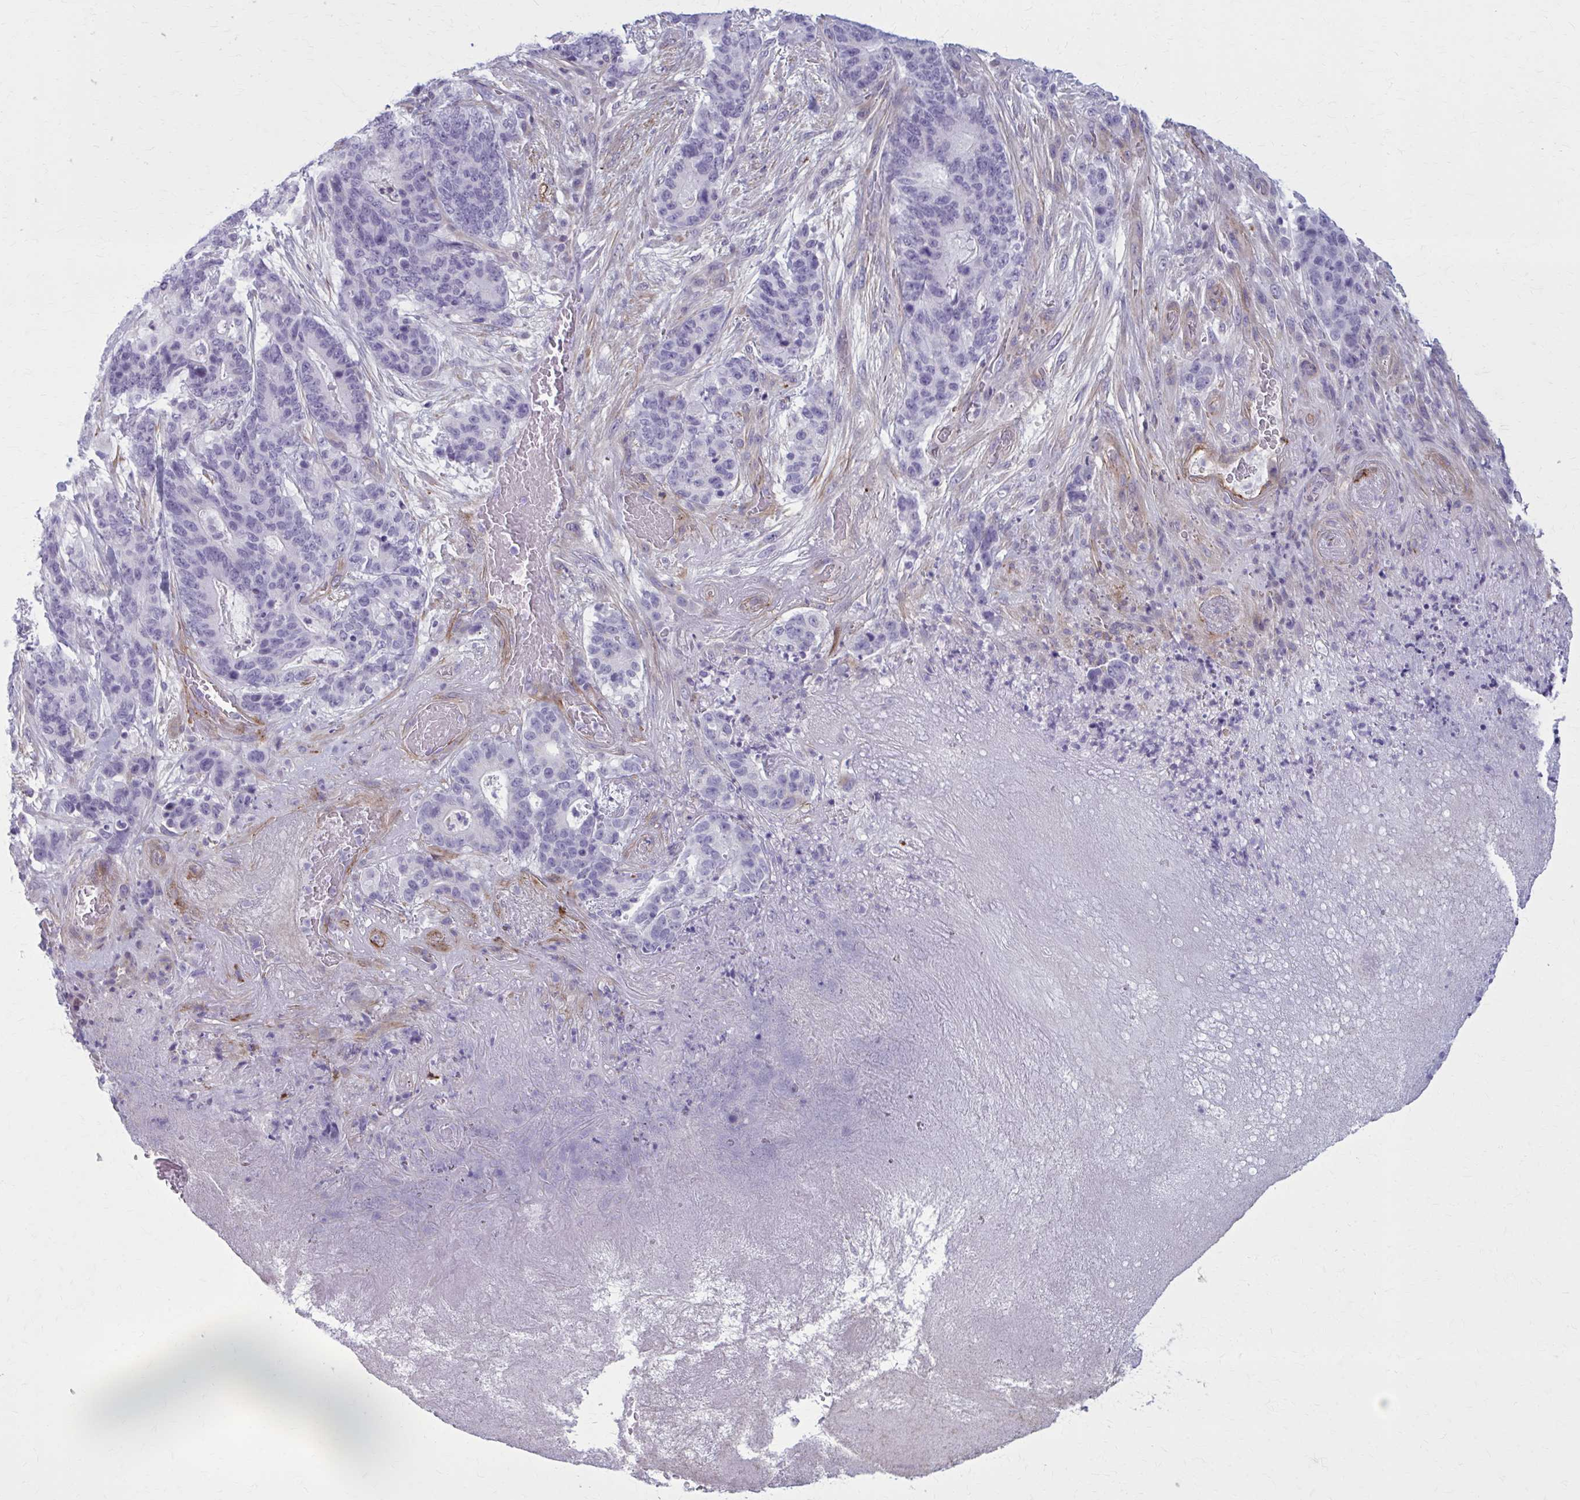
{"staining": {"intensity": "negative", "quantity": "none", "location": "none"}, "tissue": "stomach cancer", "cell_type": "Tumor cells", "image_type": "cancer", "snomed": [{"axis": "morphology", "description": "Normal tissue, NOS"}, {"axis": "morphology", "description": "Adenocarcinoma, NOS"}, {"axis": "topography", "description": "Stomach"}], "caption": "Adenocarcinoma (stomach) was stained to show a protein in brown. There is no significant positivity in tumor cells.", "gene": "AKAP12", "patient": {"sex": "female", "age": 64}}